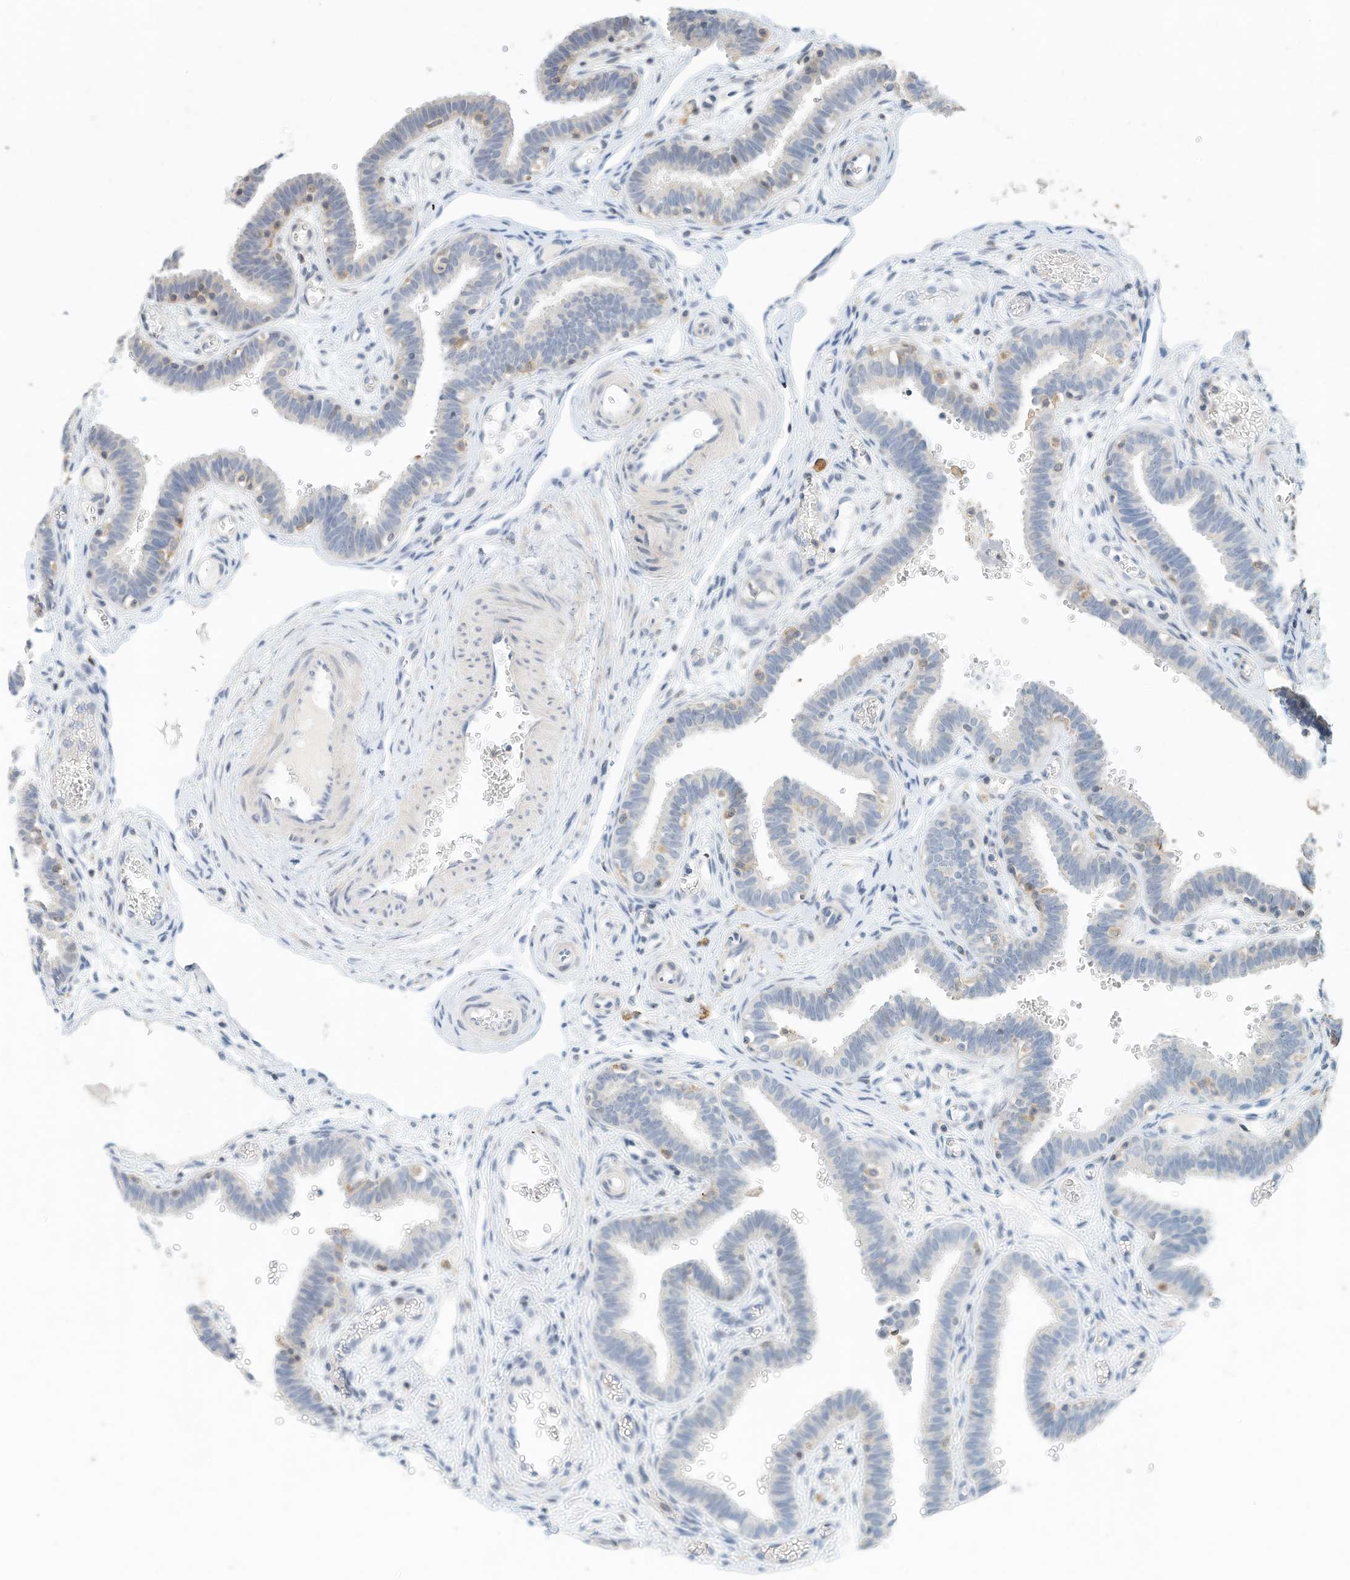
{"staining": {"intensity": "negative", "quantity": "none", "location": "none"}, "tissue": "fallopian tube", "cell_type": "Glandular cells", "image_type": "normal", "snomed": [{"axis": "morphology", "description": "Normal tissue, NOS"}, {"axis": "topography", "description": "Fallopian tube"}, {"axis": "topography", "description": "Placenta"}], "caption": "DAB immunohistochemical staining of unremarkable fallopian tube shows no significant staining in glandular cells. (DAB (3,3'-diaminobenzidine) IHC, high magnification).", "gene": "MICAL1", "patient": {"sex": "female", "age": 32}}